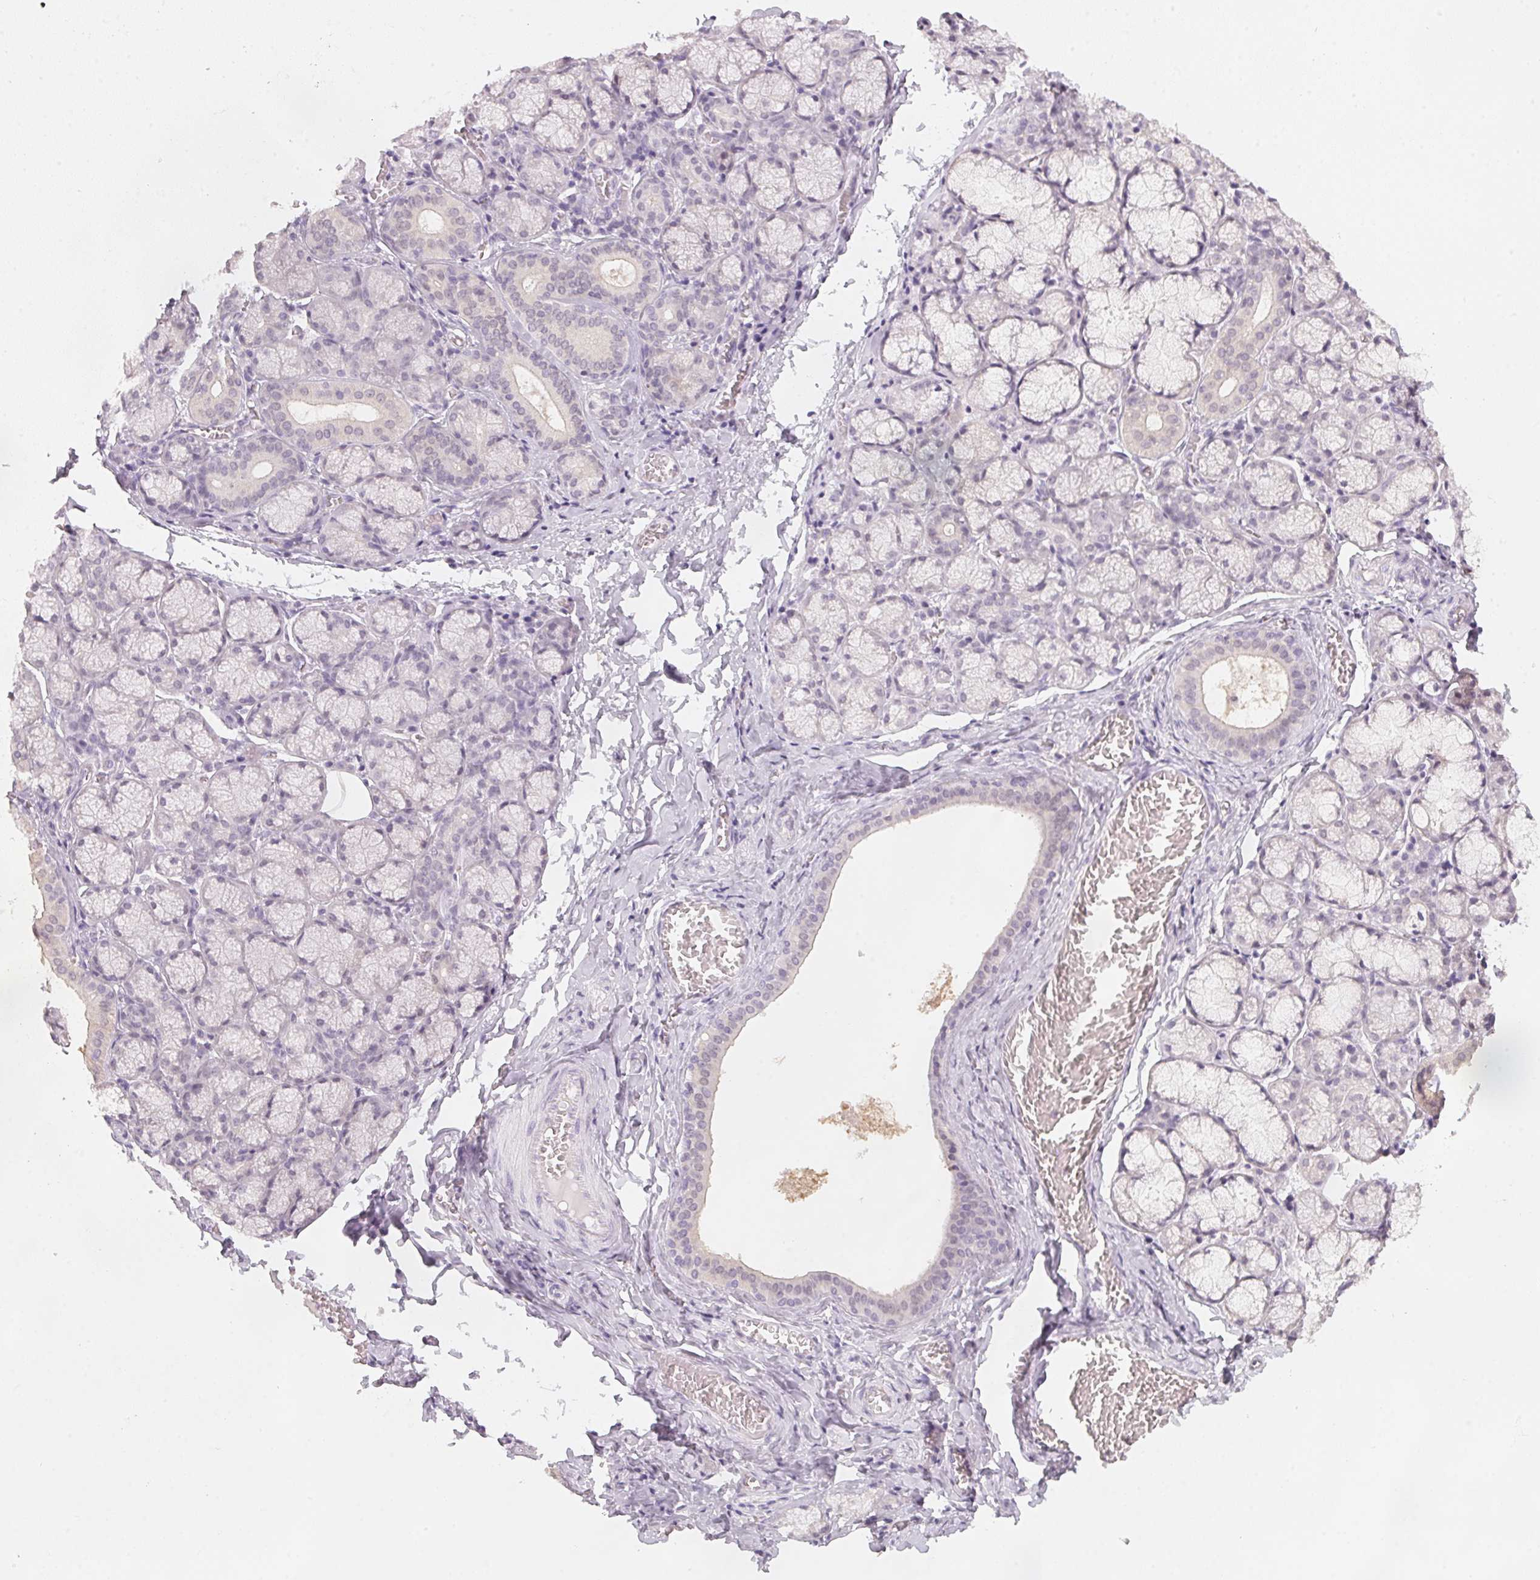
{"staining": {"intensity": "weak", "quantity": "<25%", "location": "cytoplasmic/membranous,nuclear"}, "tissue": "salivary gland", "cell_type": "Glandular cells", "image_type": "normal", "snomed": [{"axis": "morphology", "description": "Normal tissue, NOS"}, {"axis": "topography", "description": "Salivary gland"}], "caption": "IHC image of normal human salivary gland stained for a protein (brown), which exhibits no positivity in glandular cells.", "gene": "CFAP276", "patient": {"sex": "female", "age": 24}}